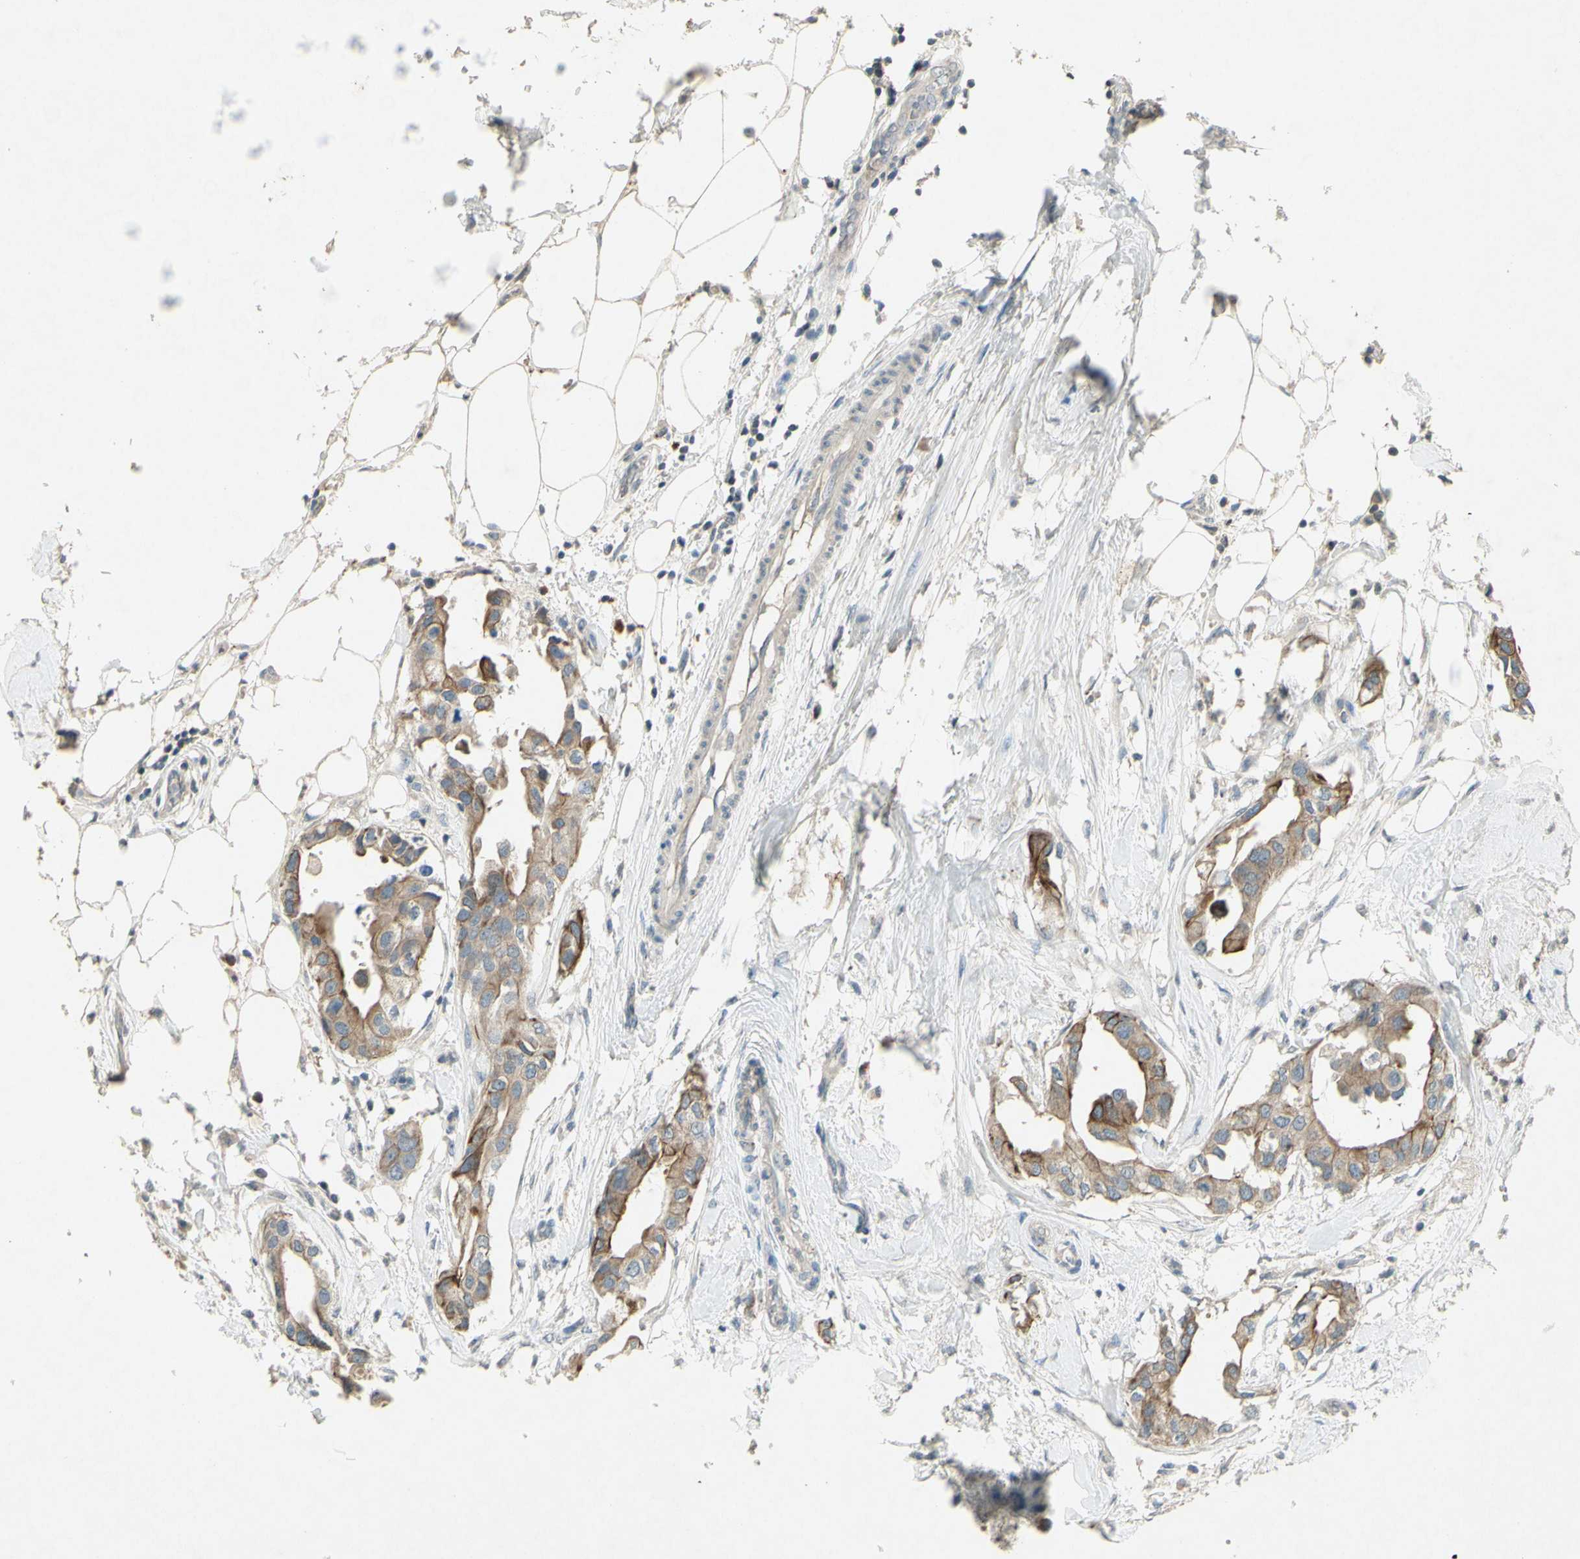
{"staining": {"intensity": "moderate", "quantity": ">75%", "location": "cytoplasmic/membranous"}, "tissue": "breast cancer", "cell_type": "Tumor cells", "image_type": "cancer", "snomed": [{"axis": "morphology", "description": "Duct carcinoma"}, {"axis": "topography", "description": "Breast"}], "caption": "Brown immunohistochemical staining in human breast intraductal carcinoma shows moderate cytoplasmic/membranous staining in approximately >75% of tumor cells.", "gene": "TIMM21", "patient": {"sex": "female", "age": 40}}